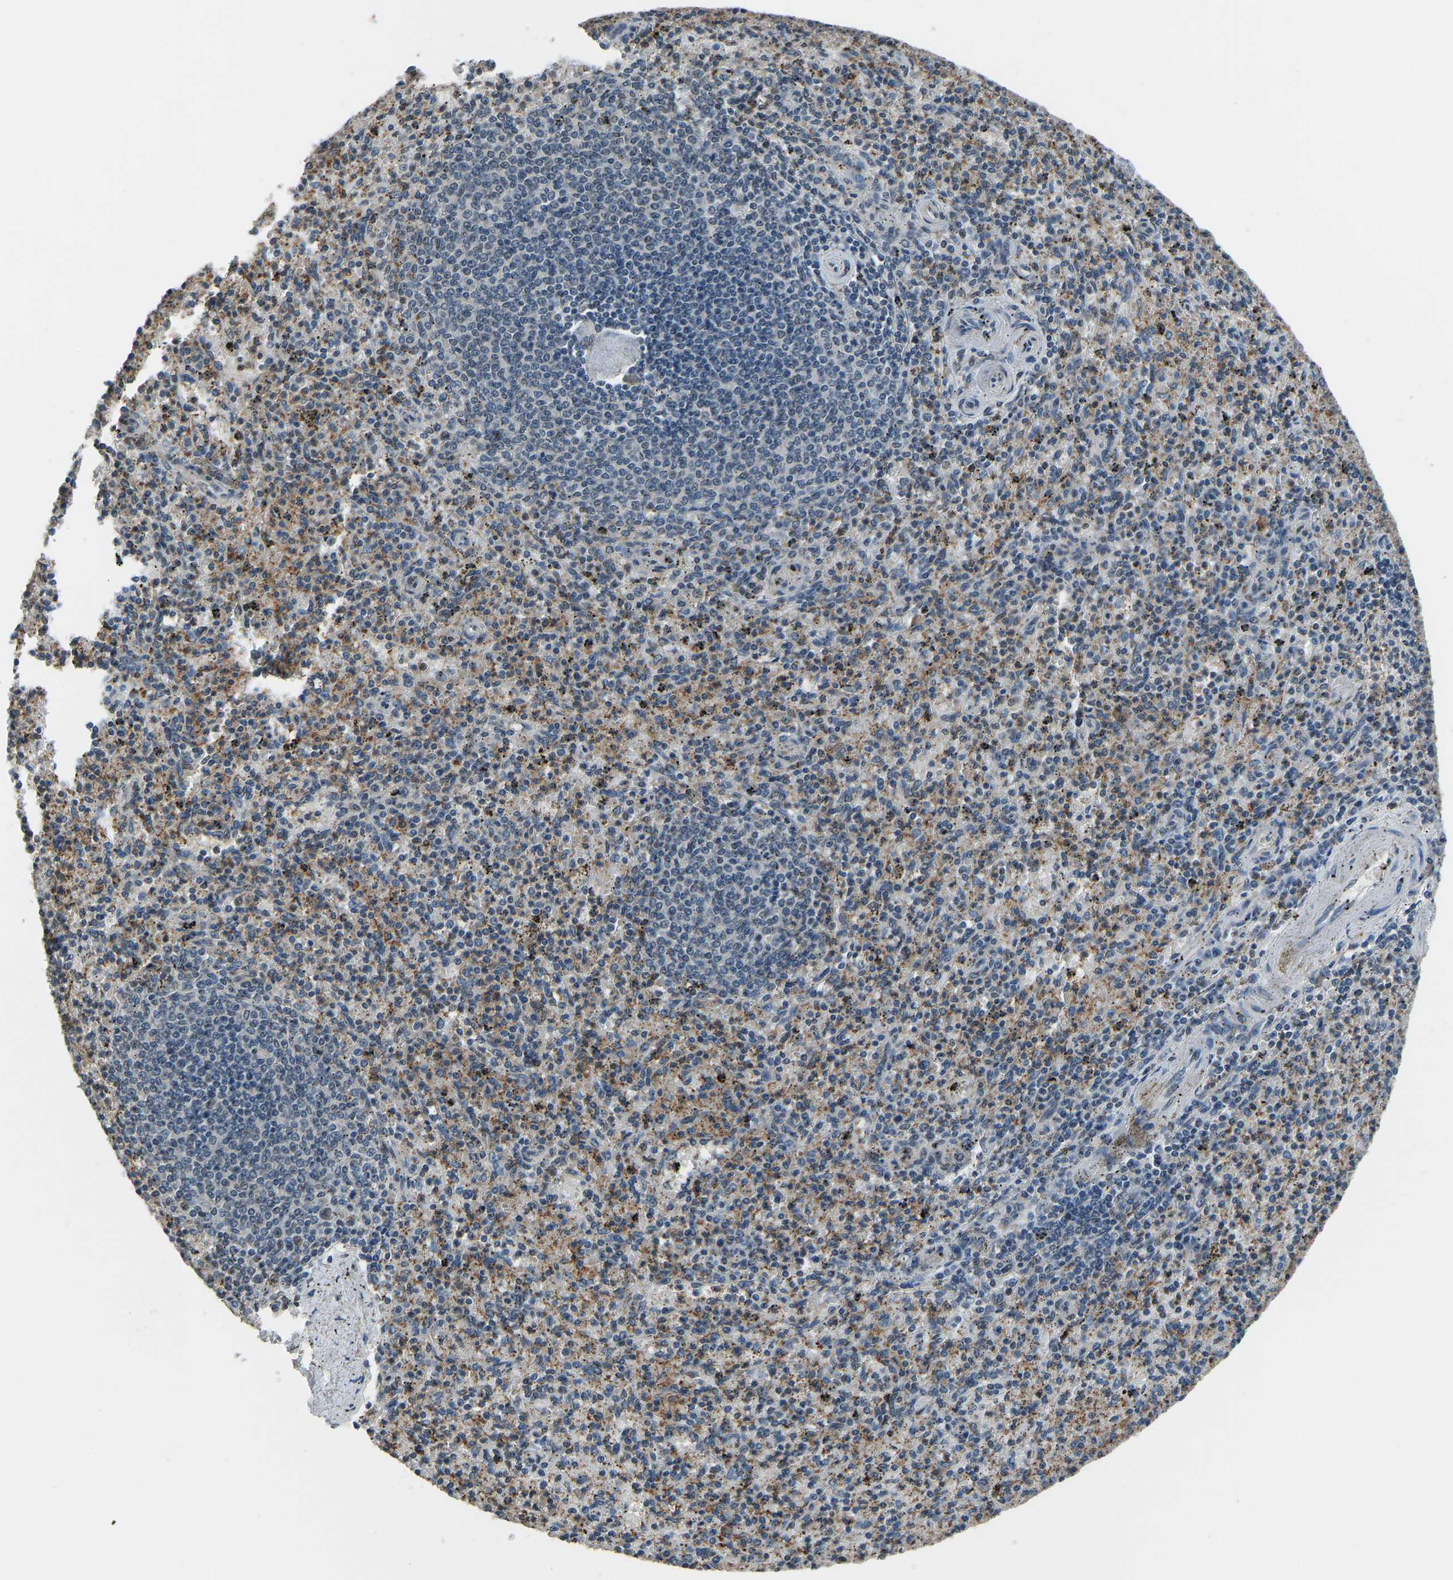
{"staining": {"intensity": "moderate", "quantity": "<25%", "location": "cytoplasmic/membranous"}, "tissue": "spleen", "cell_type": "Cells in red pulp", "image_type": "normal", "snomed": [{"axis": "morphology", "description": "Normal tissue, NOS"}, {"axis": "topography", "description": "Spleen"}], "caption": "Moderate cytoplasmic/membranous protein positivity is appreciated in approximately <25% of cells in red pulp in spleen. Immunohistochemistry (ihc) stains the protein in brown and the nuclei are stained blue.", "gene": "FOS", "patient": {"sex": "male", "age": 72}}